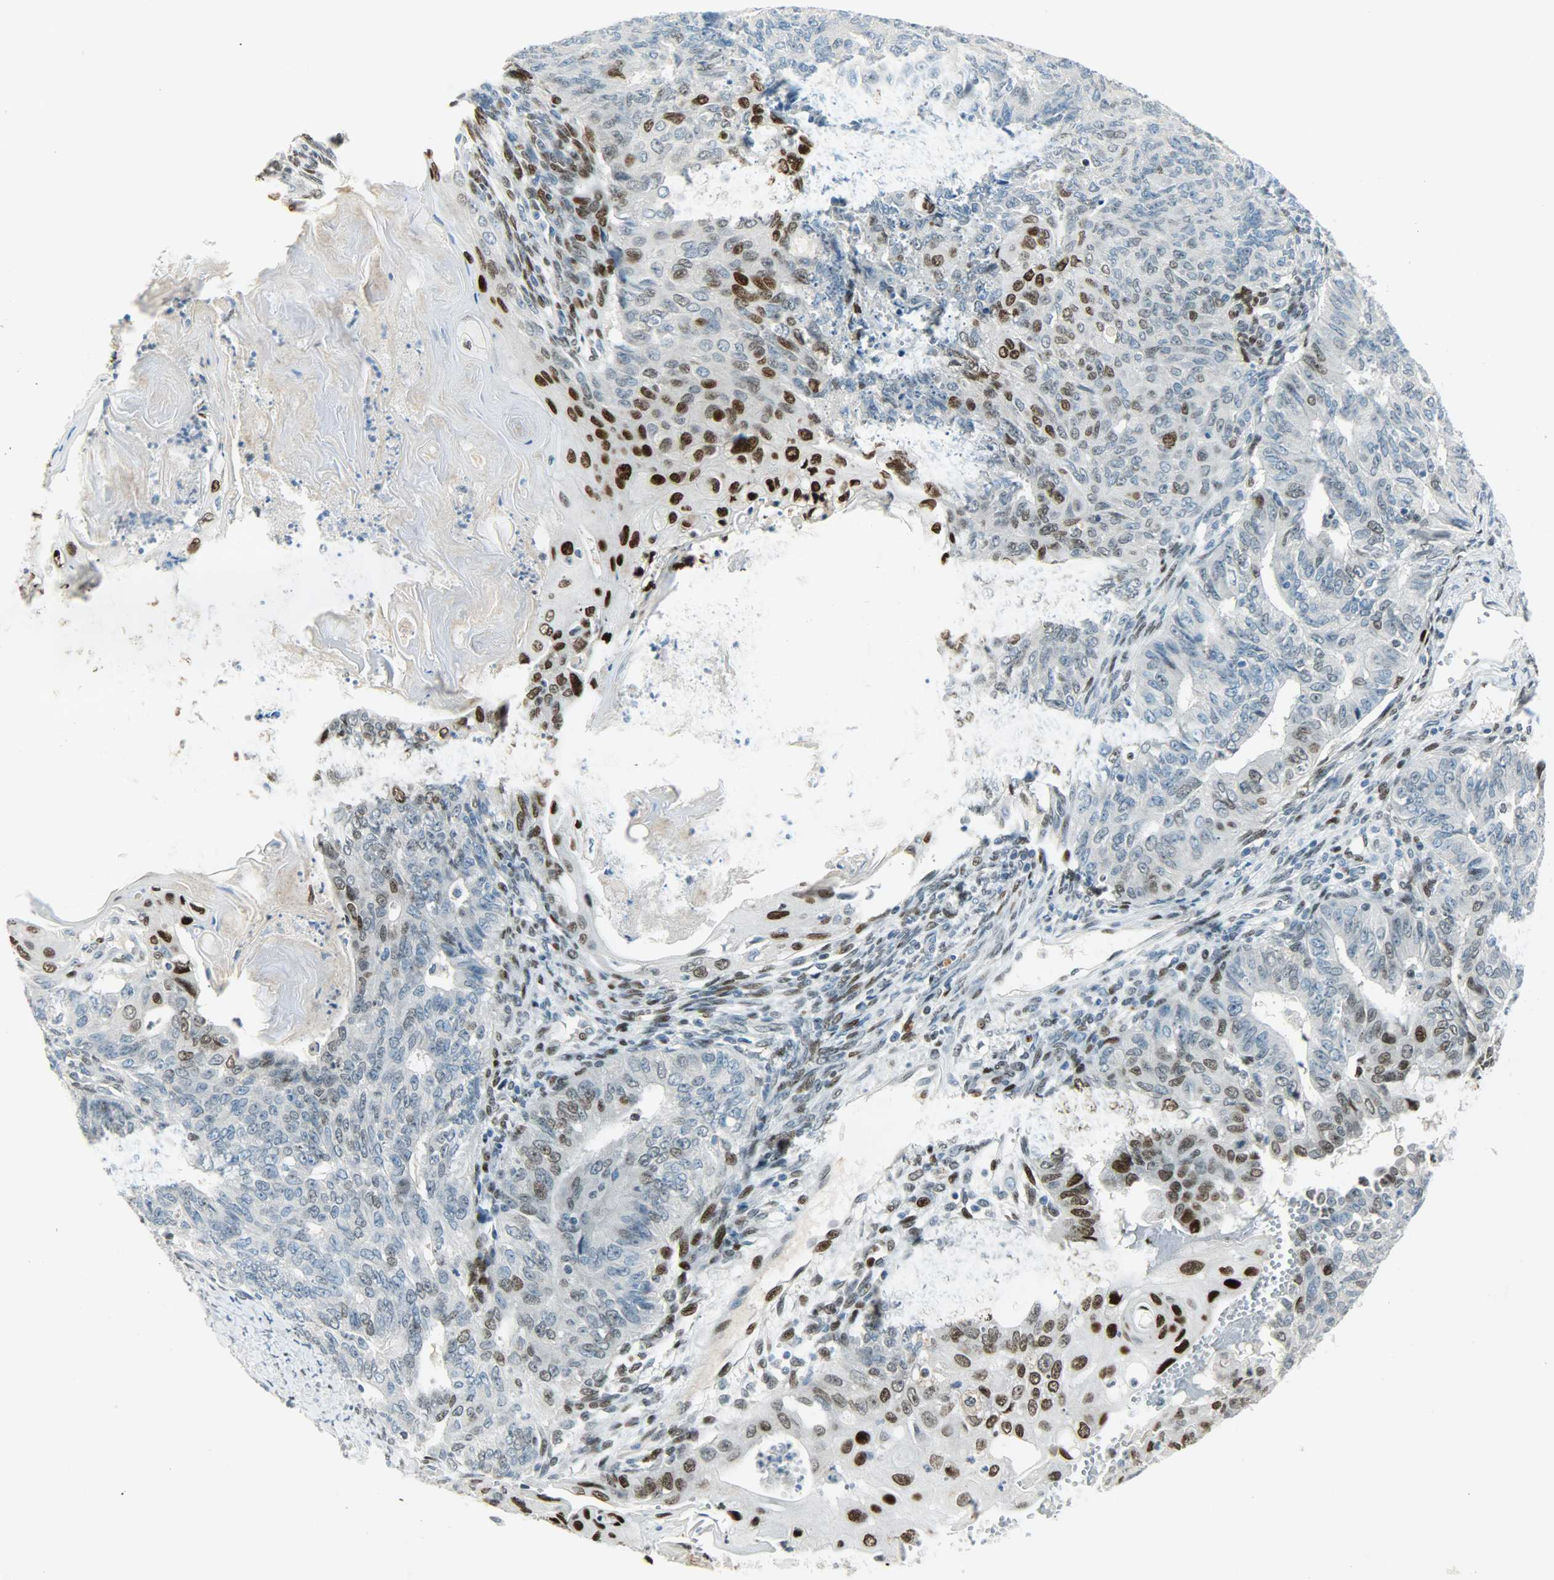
{"staining": {"intensity": "weak", "quantity": "<25%", "location": "nuclear"}, "tissue": "endometrial cancer", "cell_type": "Tumor cells", "image_type": "cancer", "snomed": [{"axis": "morphology", "description": "Neoplasm, malignant, NOS"}, {"axis": "topography", "description": "Endometrium"}], "caption": "A histopathology image of endometrial malignant neoplasm stained for a protein exhibits no brown staining in tumor cells.", "gene": "JUNB", "patient": {"sex": "female", "age": 74}}